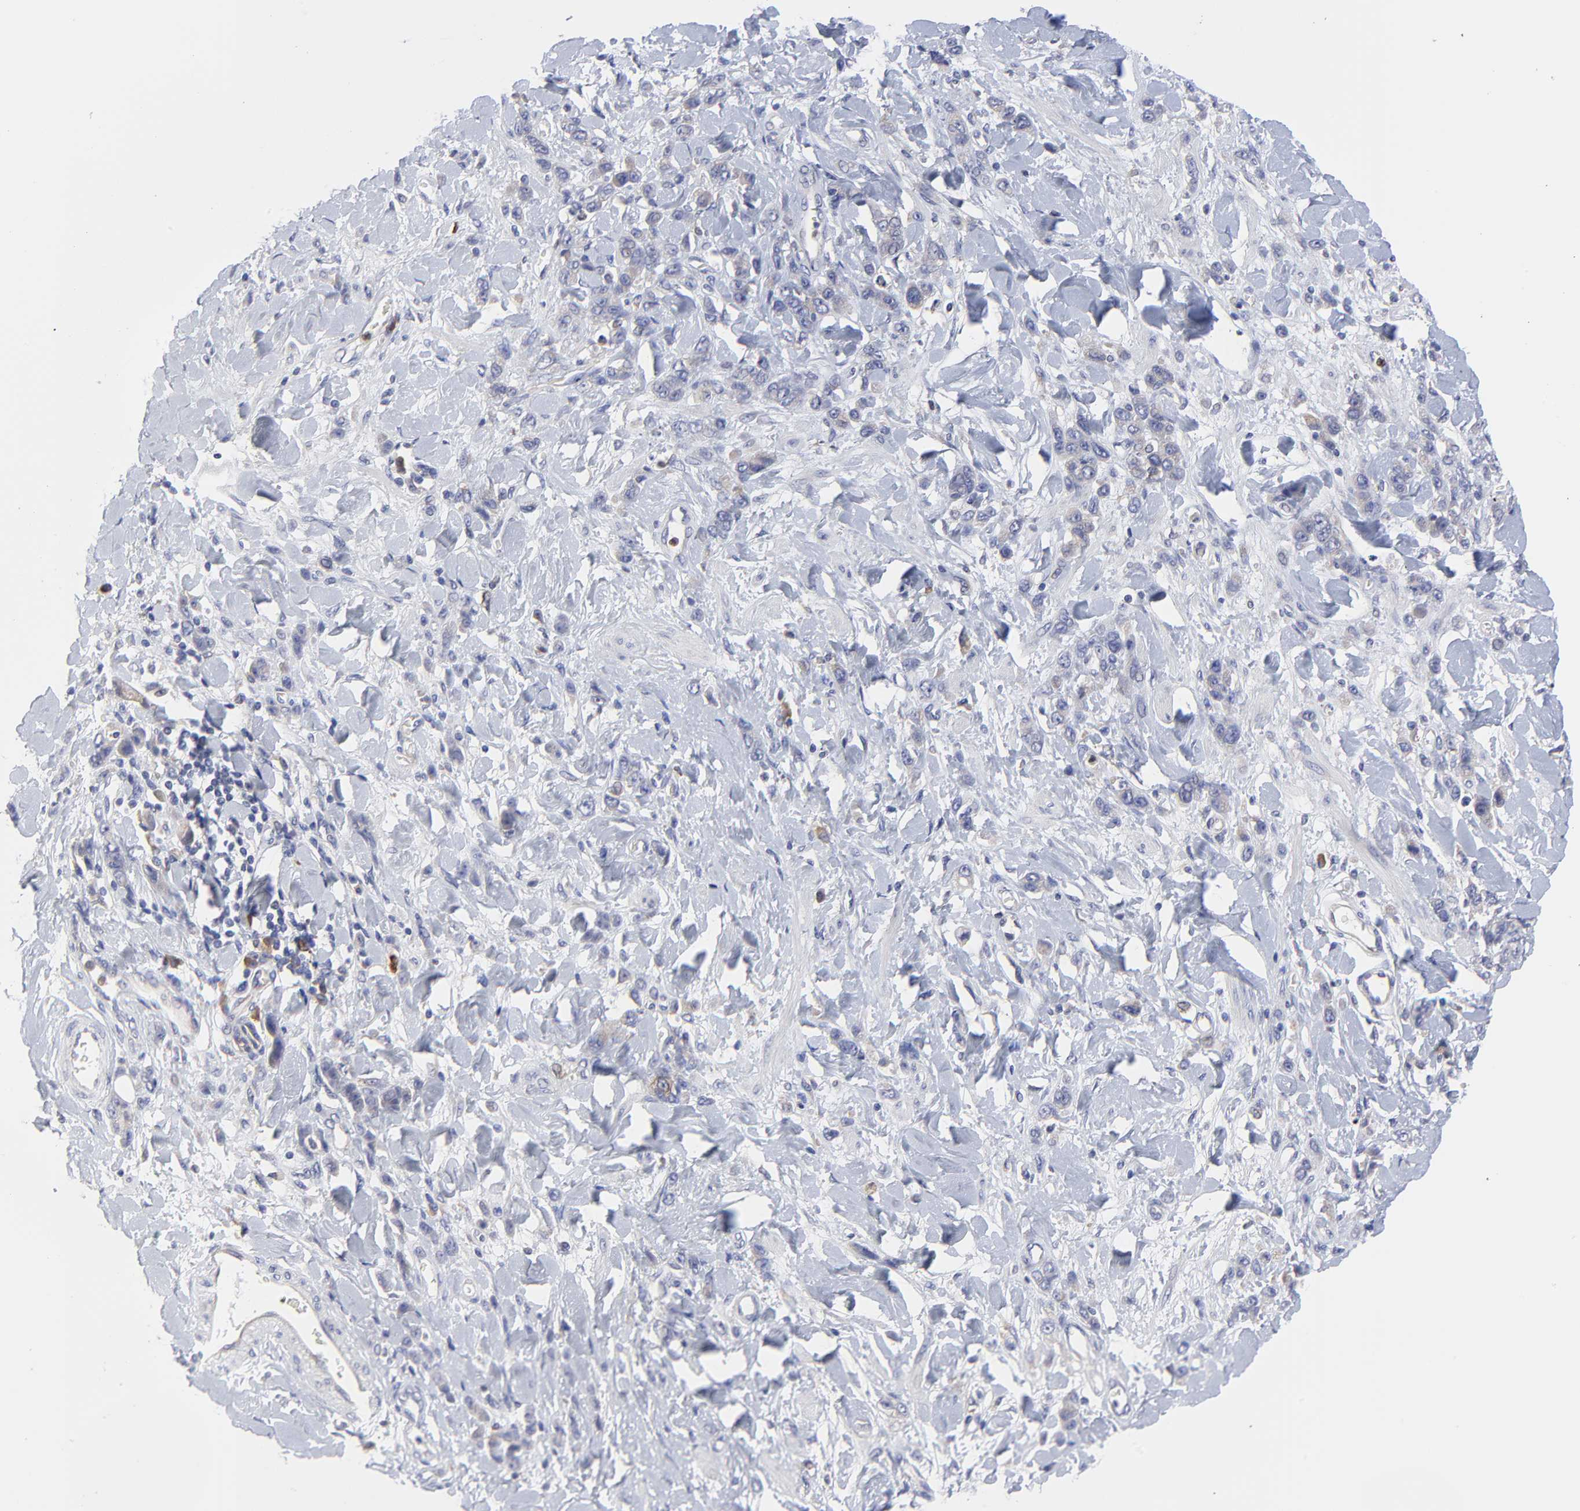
{"staining": {"intensity": "weak", "quantity": "<25%", "location": "cytoplasmic/membranous"}, "tissue": "stomach cancer", "cell_type": "Tumor cells", "image_type": "cancer", "snomed": [{"axis": "morphology", "description": "Normal tissue, NOS"}, {"axis": "morphology", "description": "Adenocarcinoma, NOS"}, {"axis": "topography", "description": "Stomach"}], "caption": "A high-resolution histopathology image shows immunohistochemistry (IHC) staining of stomach cancer (adenocarcinoma), which demonstrates no significant positivity in tumor cells.", "gene": "MOSPD2", "patient": {"sex": "male", "age": 82}}